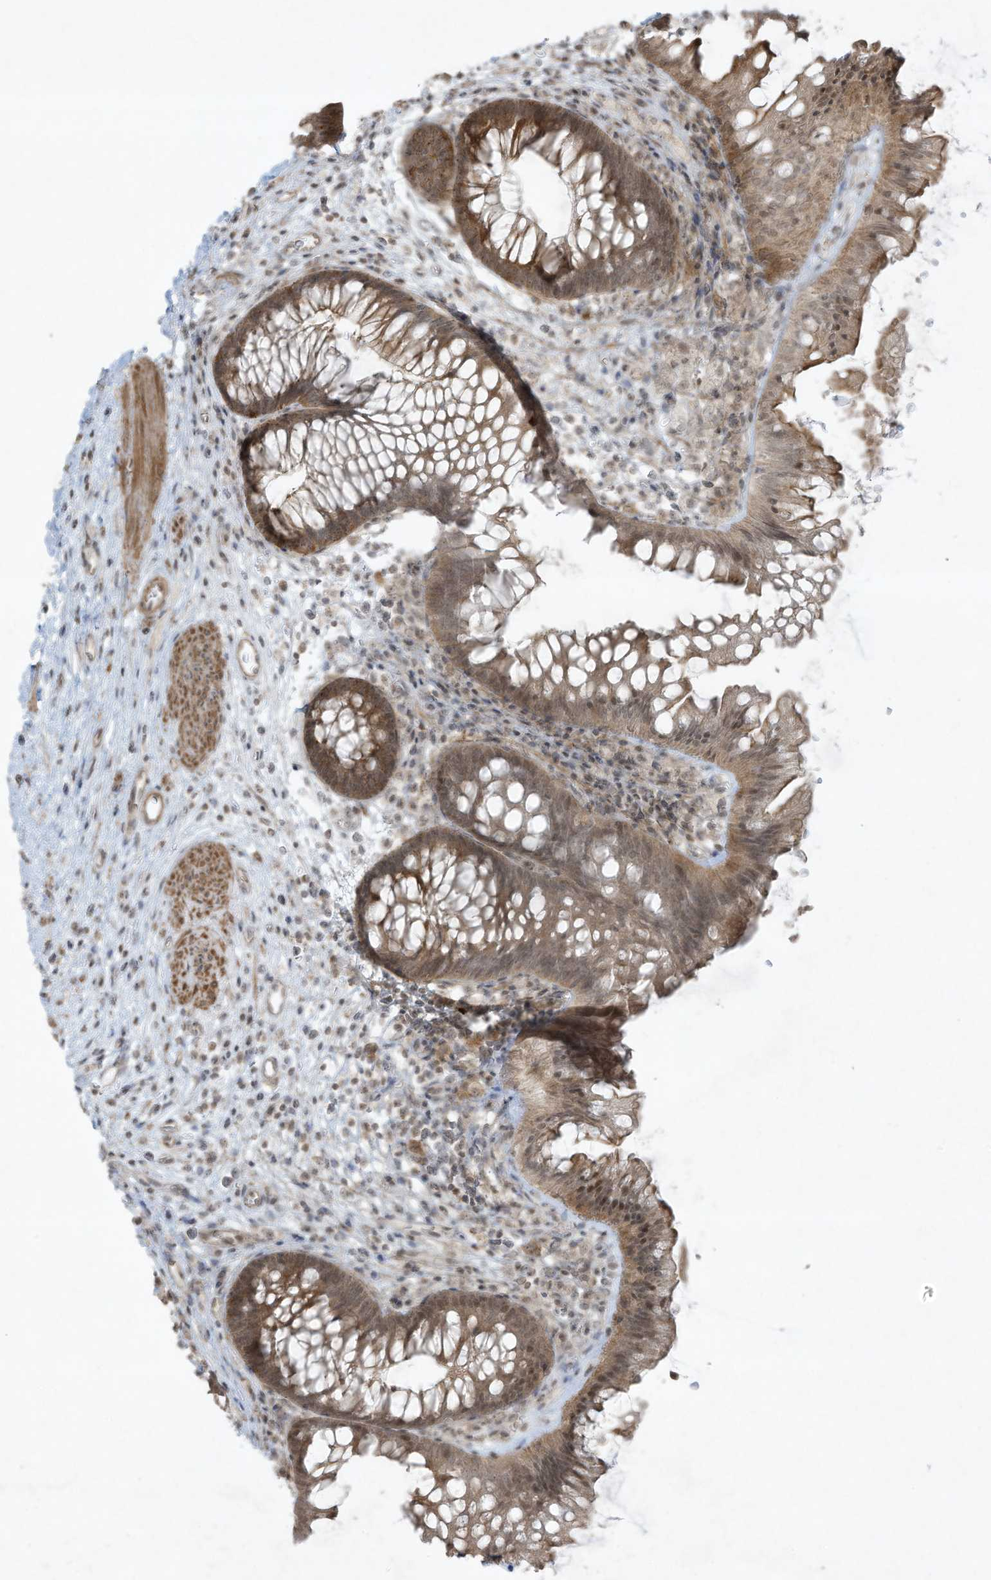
{"staining": {"intensity": "weak", "quantity": ">75%", "location": "cytoplasmic/membranous"}, "tissue": "colon", "cell_type": "Endothelial cells", "image_type": "normal", "snomed": [{"axis": "morphology", "description": "Normal tissue, NOS"}, {"axis": "topography", "description": "Colon"}], "caption": "The immunohistochemical stain highlights weak cytoplasmic/membranous staining in endothelial cells of unremarkable colon.", "gene": "ZNF263", "patient": {"sex": "female", "age": 62}}